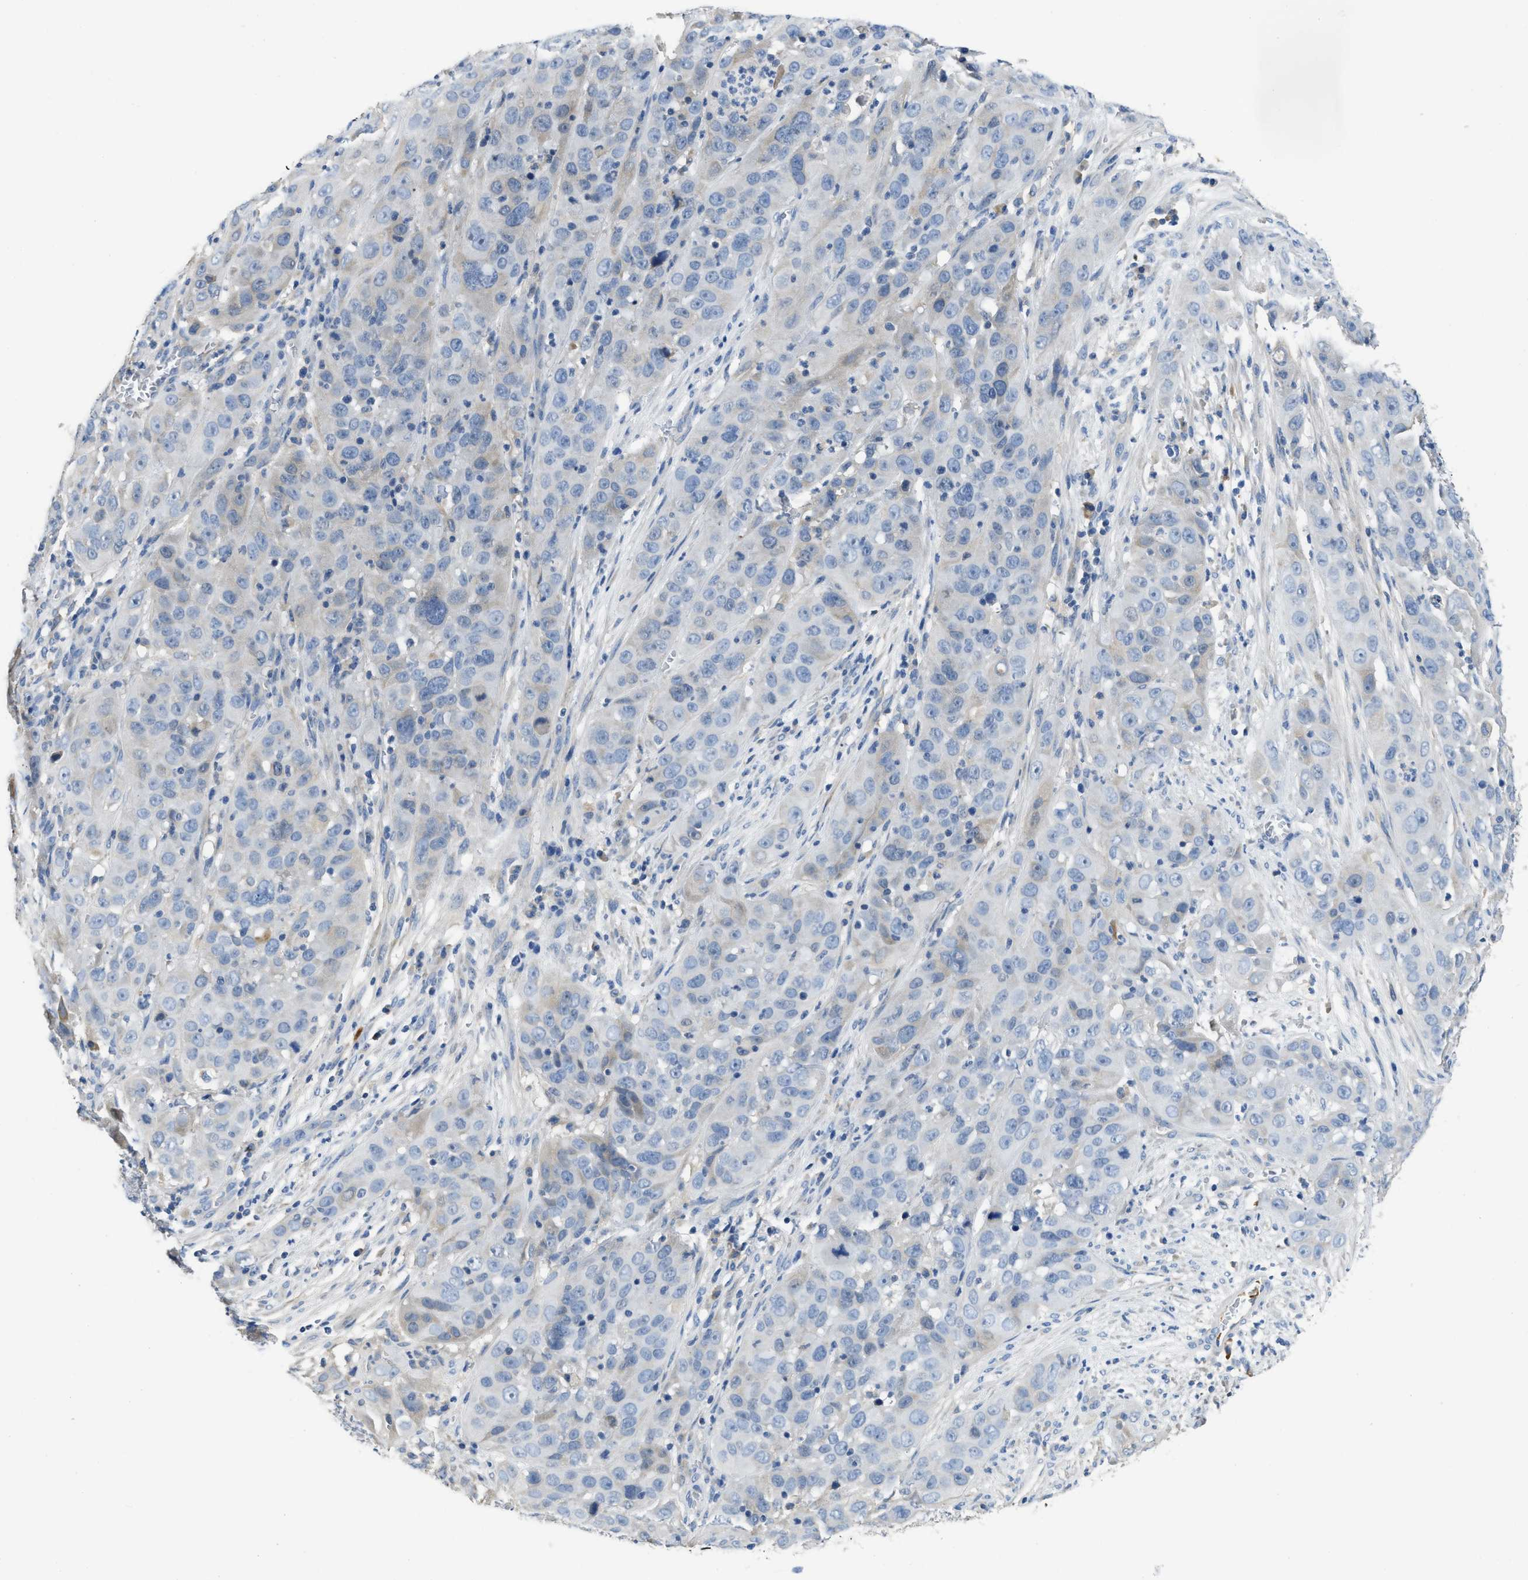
{"staining": {"intensity": "weak", "quantity": "<25%", "location": "cytoplasmic/membranous"}, "tissue": "cervical cancer", "cell_type": "Tumor cells", "image_type": "cancer", "snomed": [{"axis": "morphology", "description": "Squamous cell carcinoma, NOS"}, {"axis": "topography", "description": "Cervix"}], "caption": "Tumor cells are negative for protein expression in human cervical cancer.", "gene": "C1S", "patient": {"sex": "female", "age": 32}}